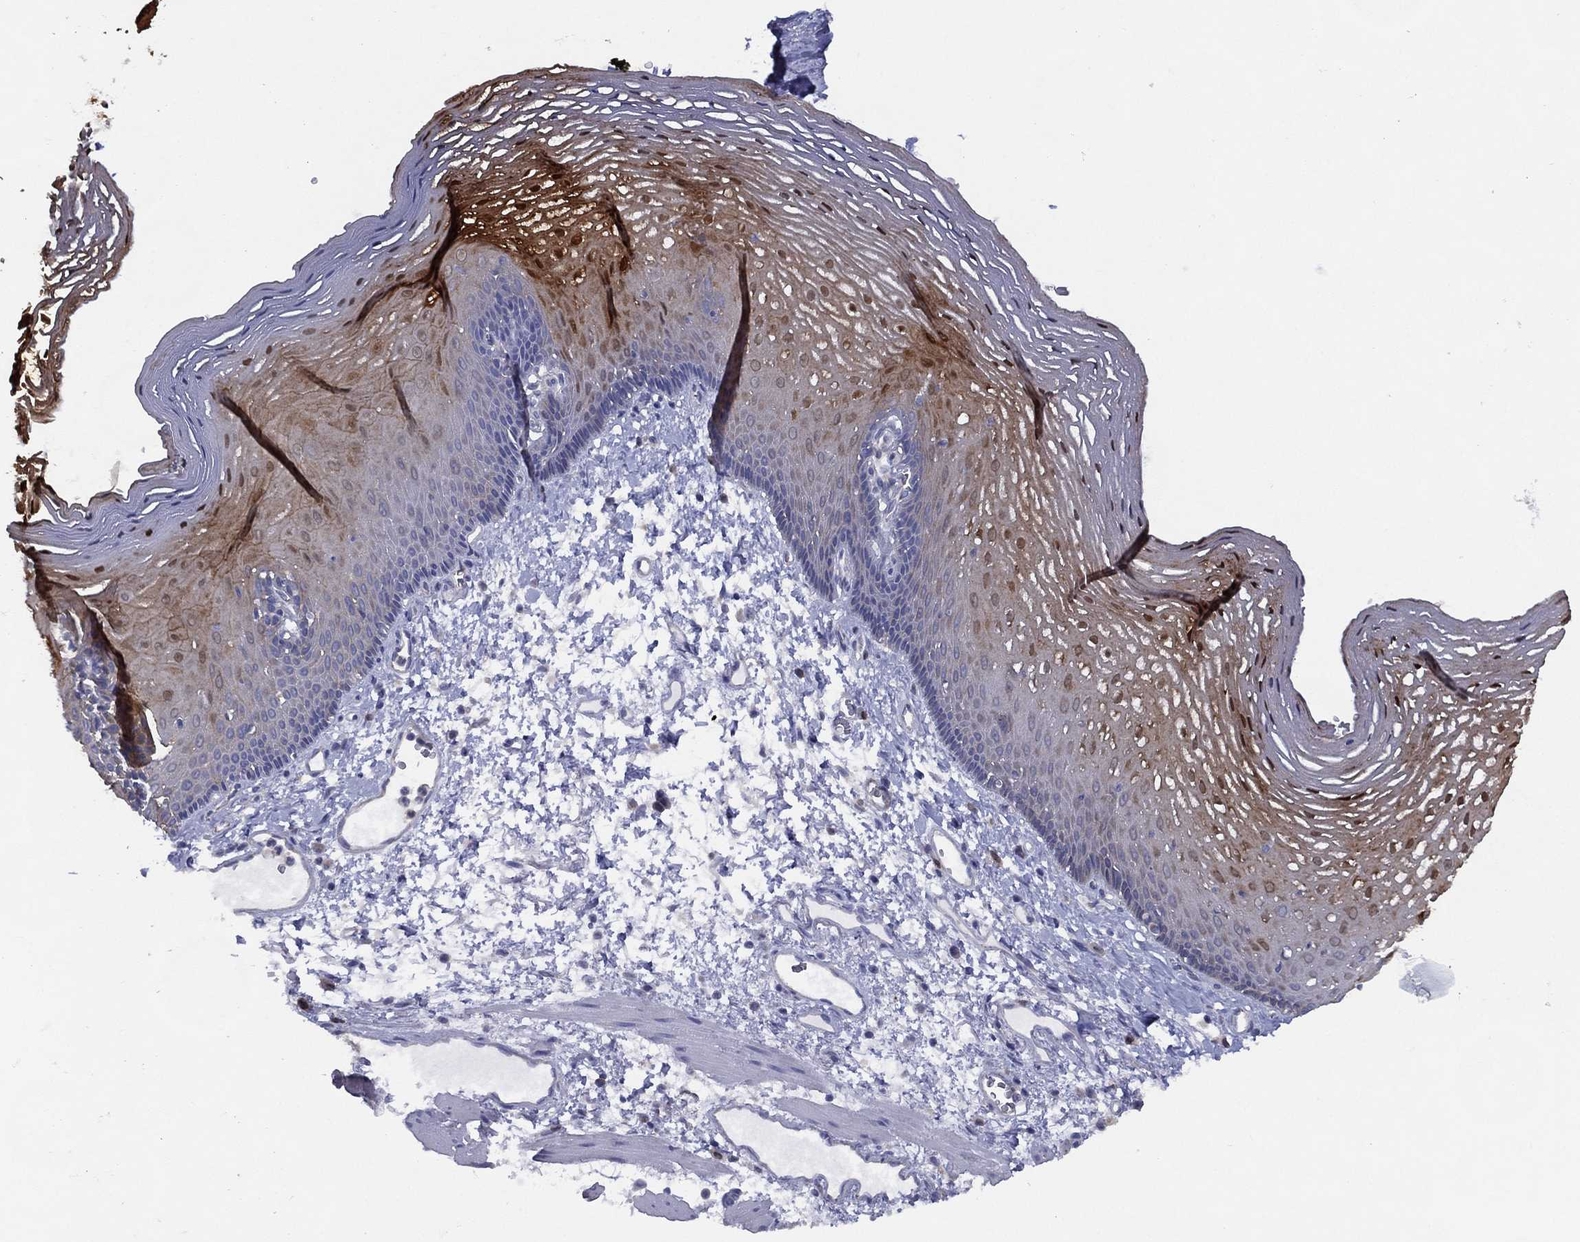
{"staining": {"intensity": "strong", "quantity": "25%-75%", "location": "cytoplasmic/membranous"}, "tissue": "esophagus", "cell_type": "Squamous epithelial cells", "image_type": "normal", "snomed": [{"axis": "morphology", "description": "Normal tissue, NOS"}, {"axis": "topography", "description": "Esophagus"}], "caption": "Protein expression analysis of benign esophagus demonstrates strong cytoplasmic/membranous staining in about 25%-75% of squamous epithelial cells. (DAB (3,3'-diaminobenzidine) IHC, brown staining for protein, blue staining for nuclei).", "gene": "ZNF223", "patient": {"sex": "male", "age": 76}}